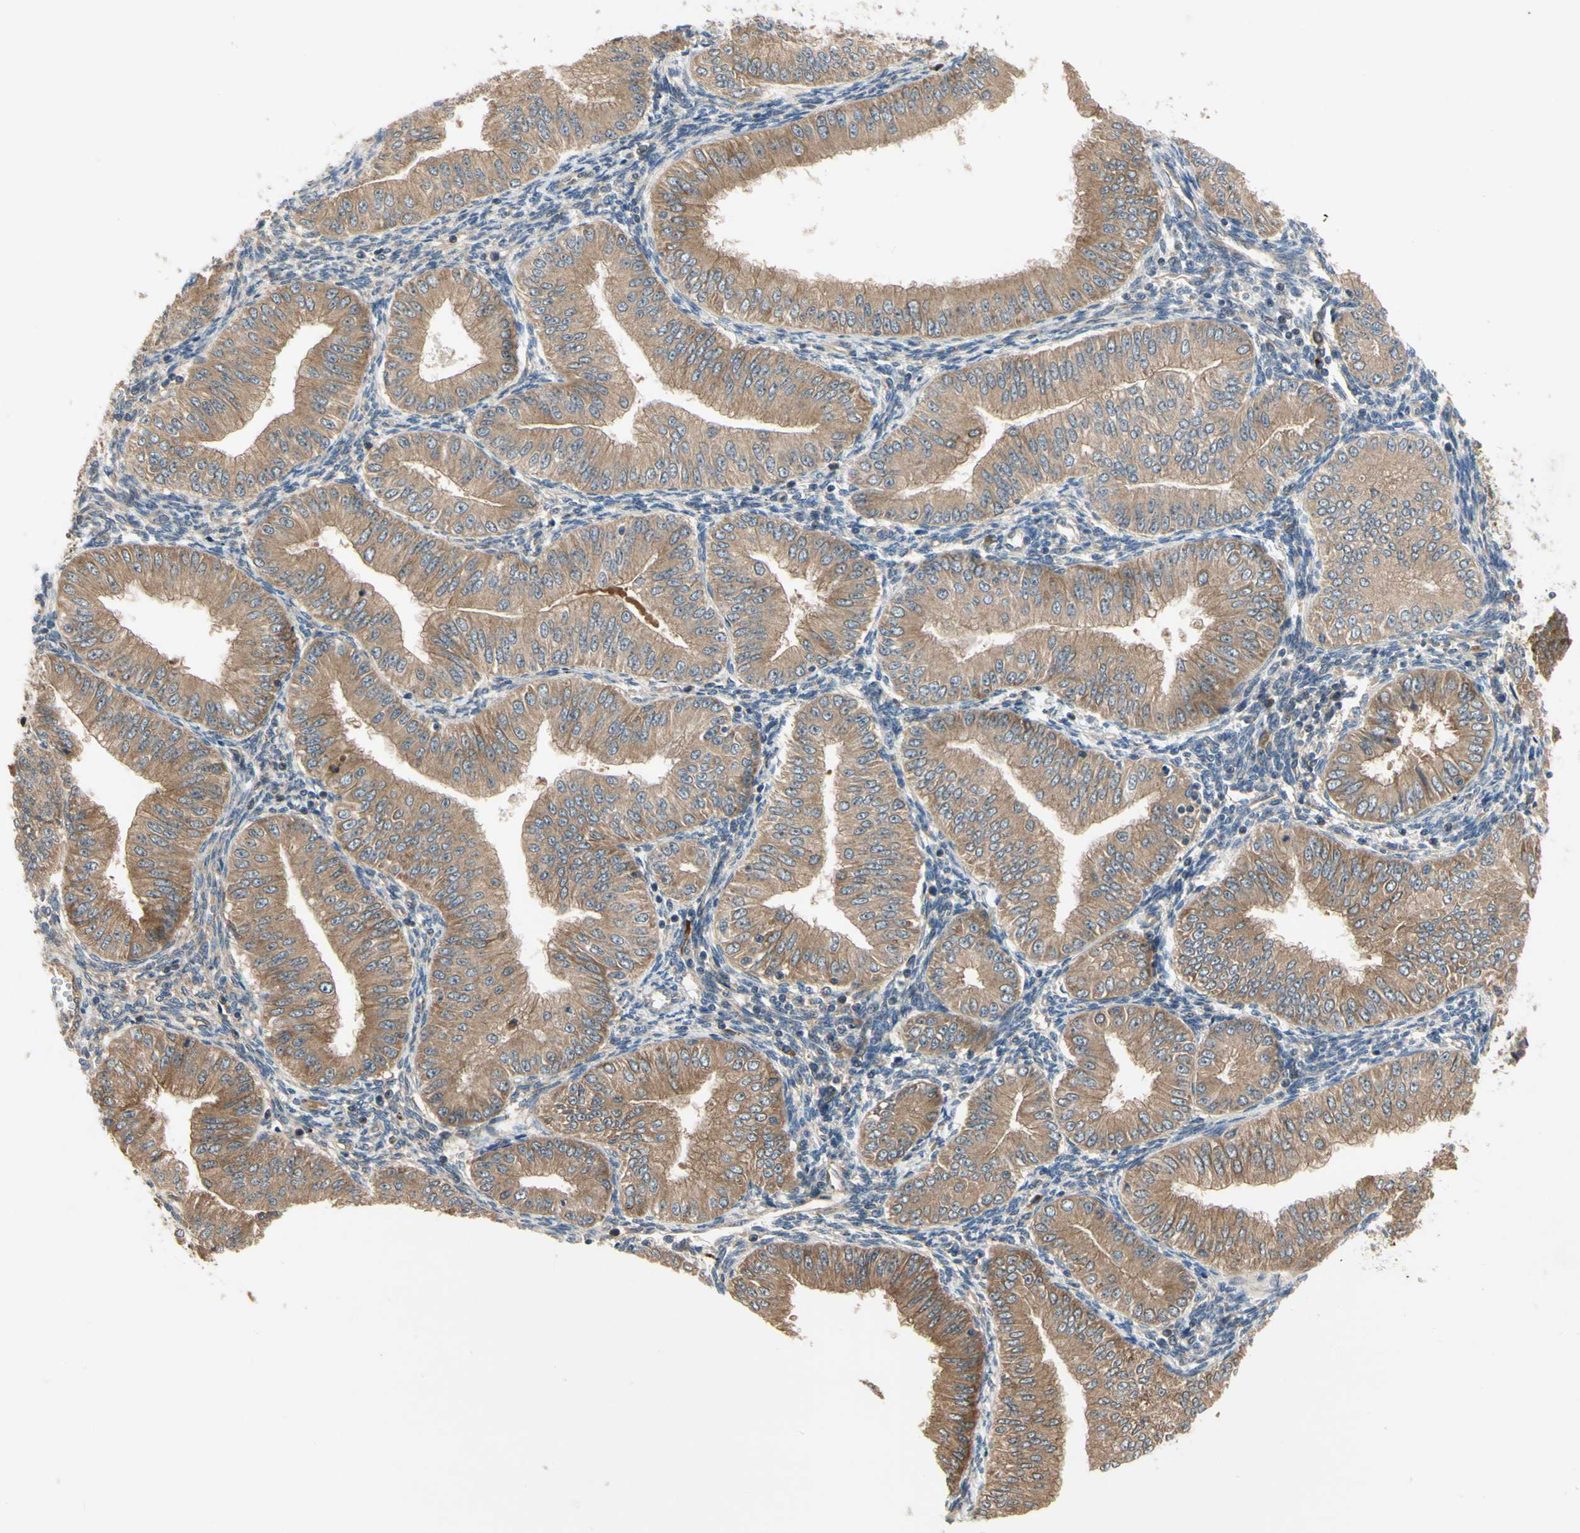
{"staining": {"intensity": "moderate", "quantity": ">75%", "location": "cytoplasmic/membranous"}, "tissue": "endometrial cancer", "cell_type": "Tumor cells", "image_type": "cancer", "snomed": [{"axis": "morphology", "description": "Normal tissue, NOS"}, {"axis": "morphology", "description": "Adenocarcinoma, NOS"}, {"axis": "topography", "description": "Endometrium"}], "caption": "Protein staining of adenocarcinoma (endometrial) tissue exhibits moderate cytoplasmic/membranous positivity in approximately >75% of tumor cells. (brown staining indicates protein expression, while blue staining denotes nuclei).", "gene": "TDRP", "patient": {"sex": "female", "age": 53}}